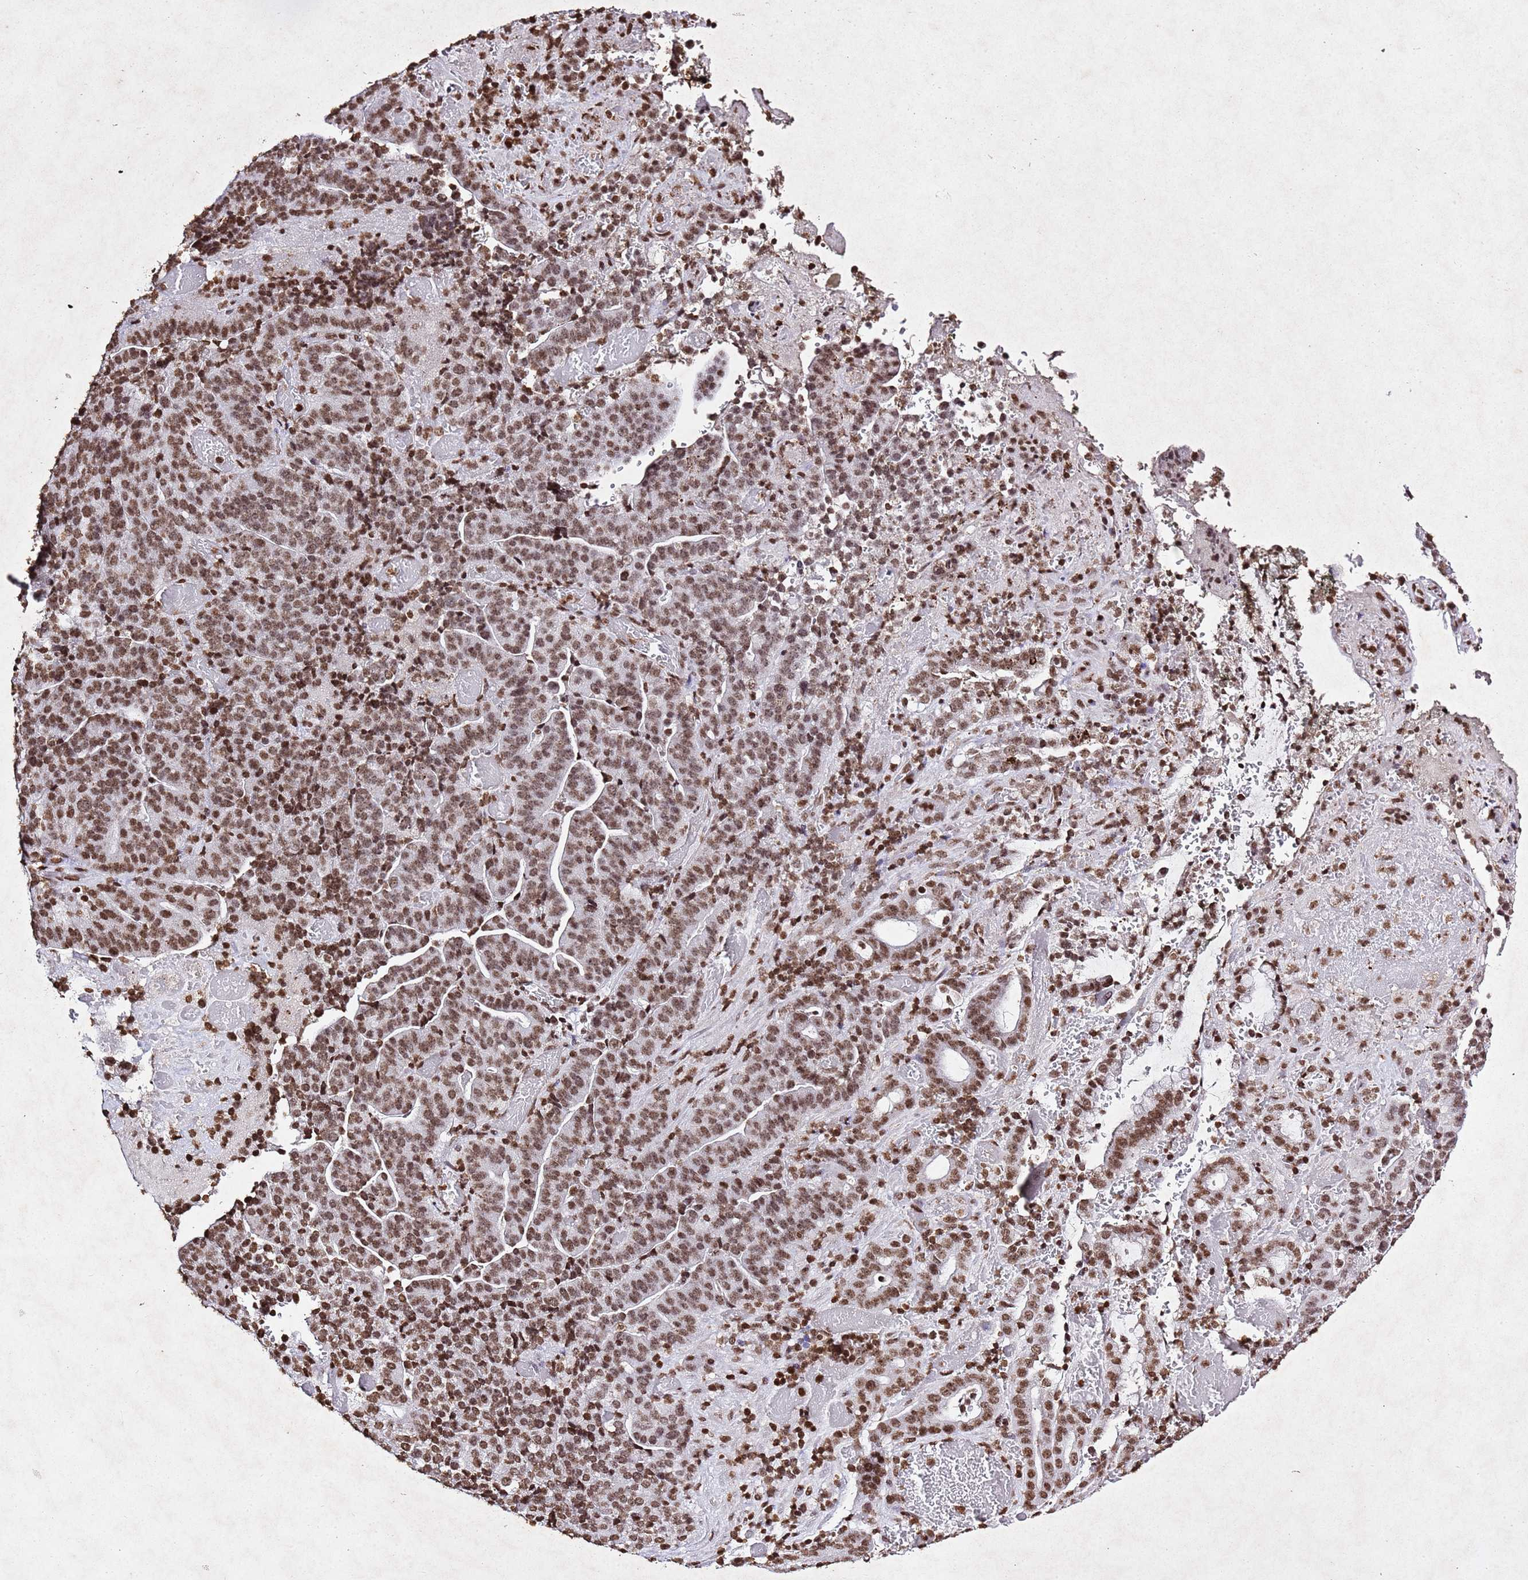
{"staining": {"intensity": "moderate", "quantity": ">75%", "location": "nuclear"}, "tissue": "stomach cancer", "cell_type": "Tumor cells", "image_type": "cancer", "snomed": [{"axis": "morphology", "description": "Adenocarcinoma, NOS"}, {"axis": "topography", "description": "Stomach"}], "caption": "Immunohistochemical staining of stomach adenocarcinoma demonstrates moderate nuclear protein expression in approximately >75% of tumor cells. (brown staining indicates protein expression, while blue staining denotes nuclei).", "gene": "BMAL1", "patient": {"sex": "male", "age": 48}}